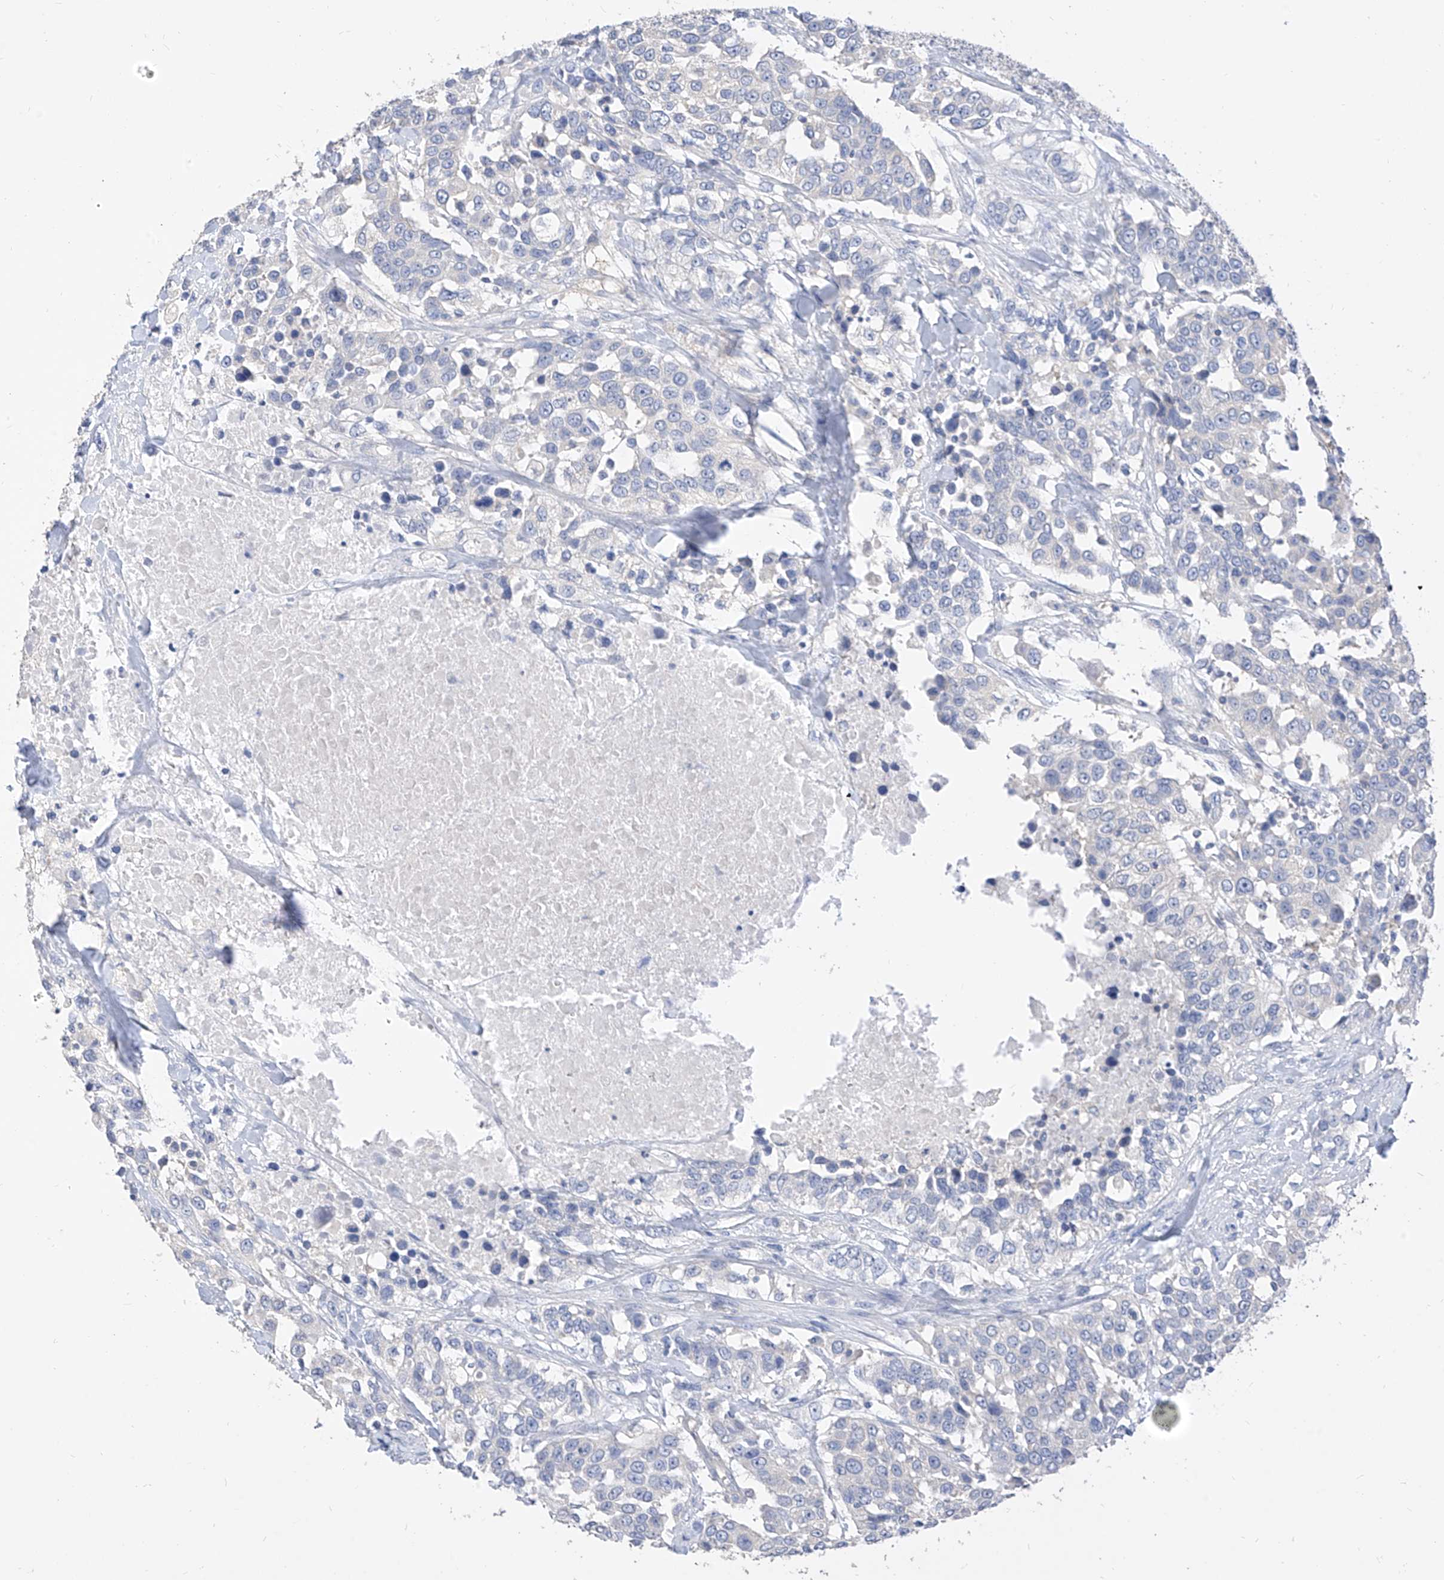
{"staining": {"intensity": "negative", "quantity": "none", "location": "none"}, "tissue": "urothelial cancer", "cell_type": "Tumor cells", "image_type": "cancer", "snomed": [{"axis": "morphology", "description": "Urothelial carcinoma, High grade"}, {"axis": "topography", "description": "Urinary bladder"}], "caption": "IHC of human urothelial cancer displays no staining in tumor cells.", "gene": "ZZEF1", "patient": {"sex": "female", "age": 80}}